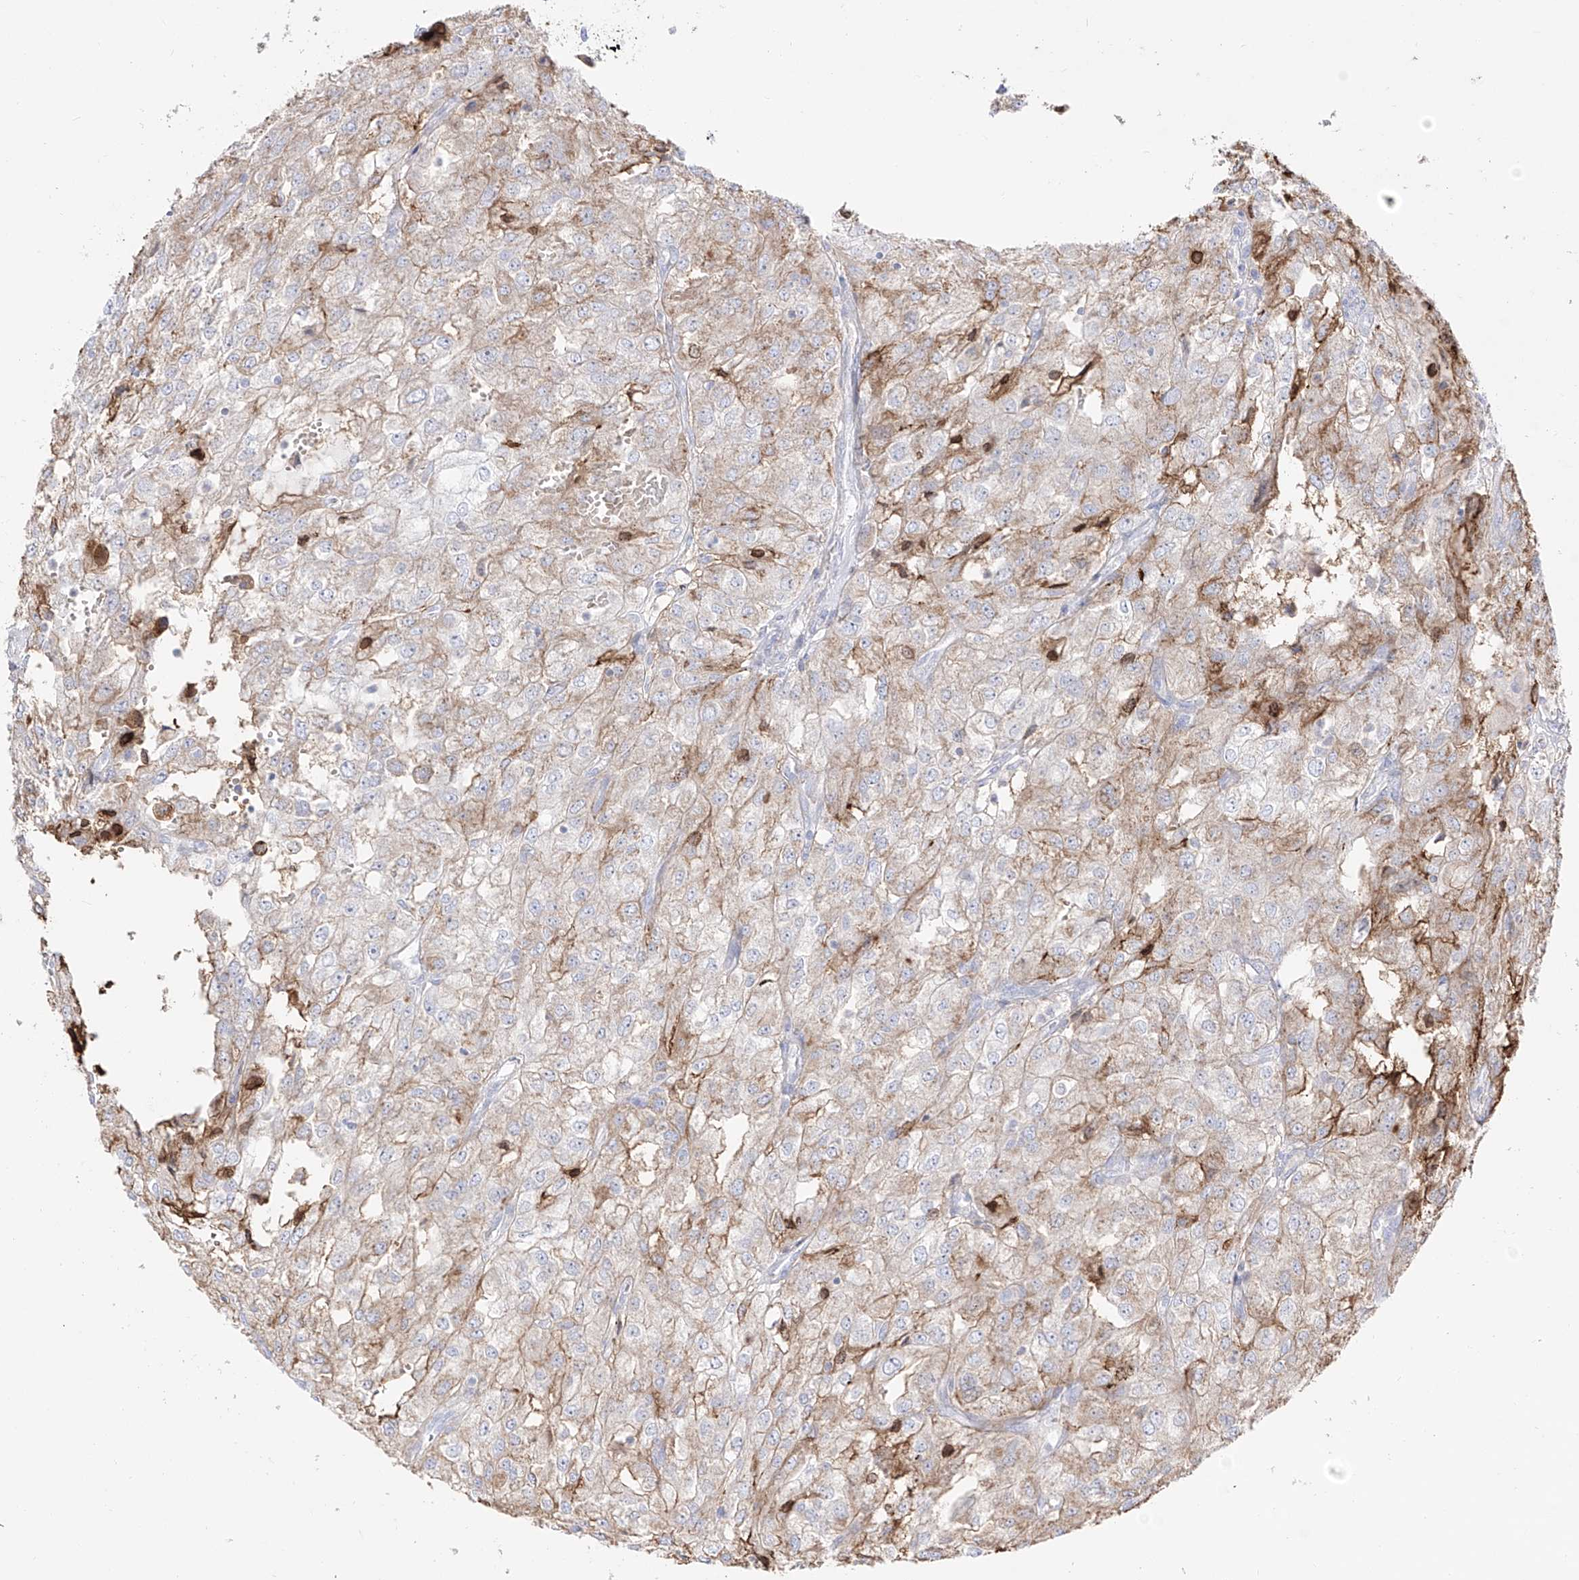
{"staining": {"intensity": "weak", "quantity": "25%-75%", "location": "cytoplasmic/membranous"}, "tissue": "renal cancer", "cell_type": "Tumor cells", "image_type": "cancer", "snomed": [{"axis": "morphology", "description": "Adenocarcinoma, NOS"}, {"axis": "topography", "description": "Kidney"}], "caption": "Renal adenocarcinoma stained with DAB (3,3'-diaminobenzidine) IHC reveals low levels of weak cytoplasmic/membranous expression in approximately 25%-75% of tumor cells.", "gene": "ZGRF1", "patient": {"sex": "female", "age": 54}}